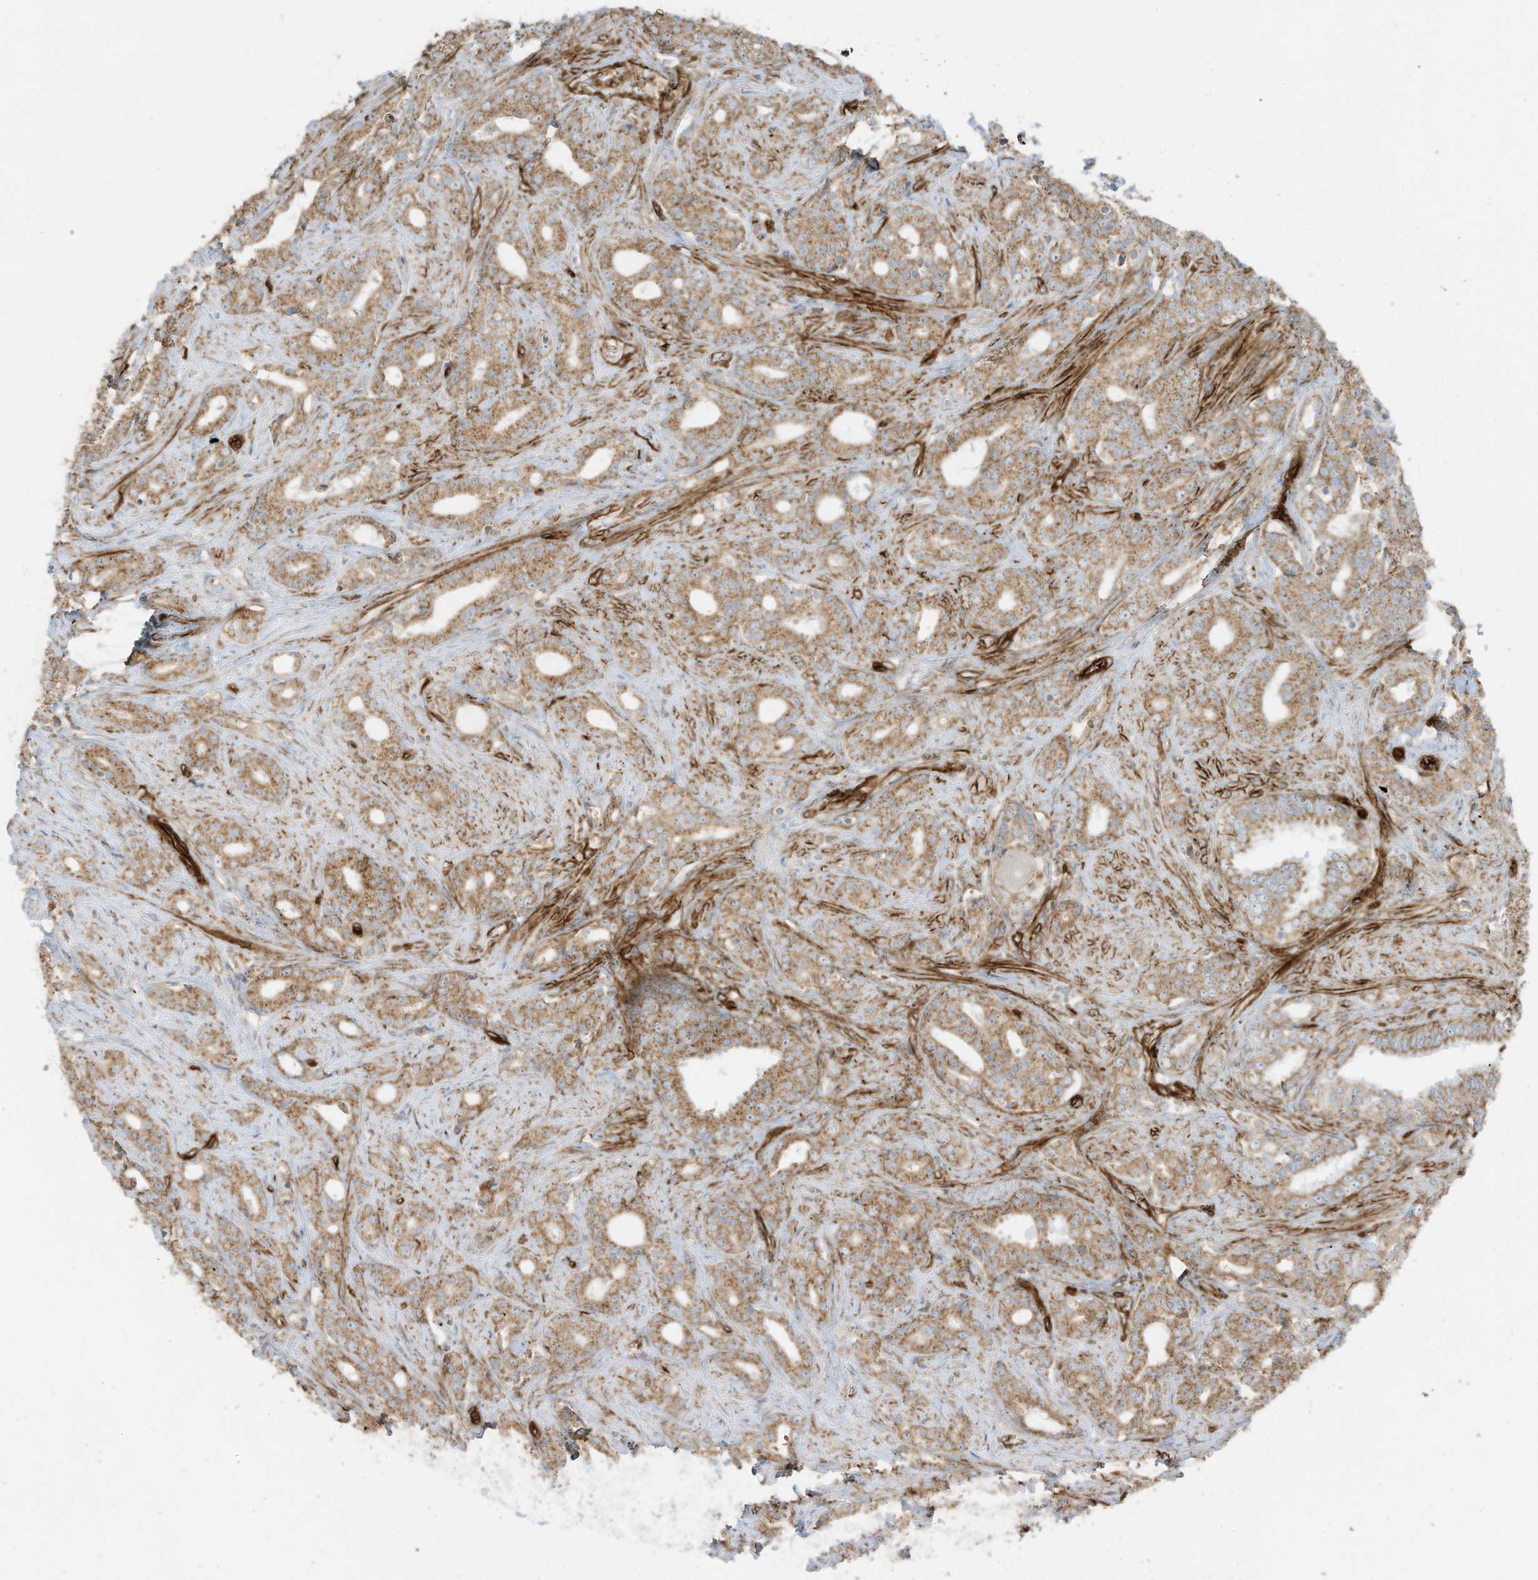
{"staining": {"intensity": "moderate", "quantity": ">75%", "location": "cytoplasmic/membranous"}, "tissue": "prostate cancer", "cell_type": "Tumor cells", "image_type": "cancer", "snomed": [{"axis": "morphology", "description": "Adenocarcinoma, High grade"}, {"axis": "topography", "description": "Prostate and seminal vesicle, NOS"}], "caption": "An image of human adenocarcinoma (high-grade) (prostate) stained for a protein demonstrates moderate cytoplasmic/membranous brown staining in tumor cells.", "gene": "ABCB7", "patient": {"sex": "male", "age": 67}}